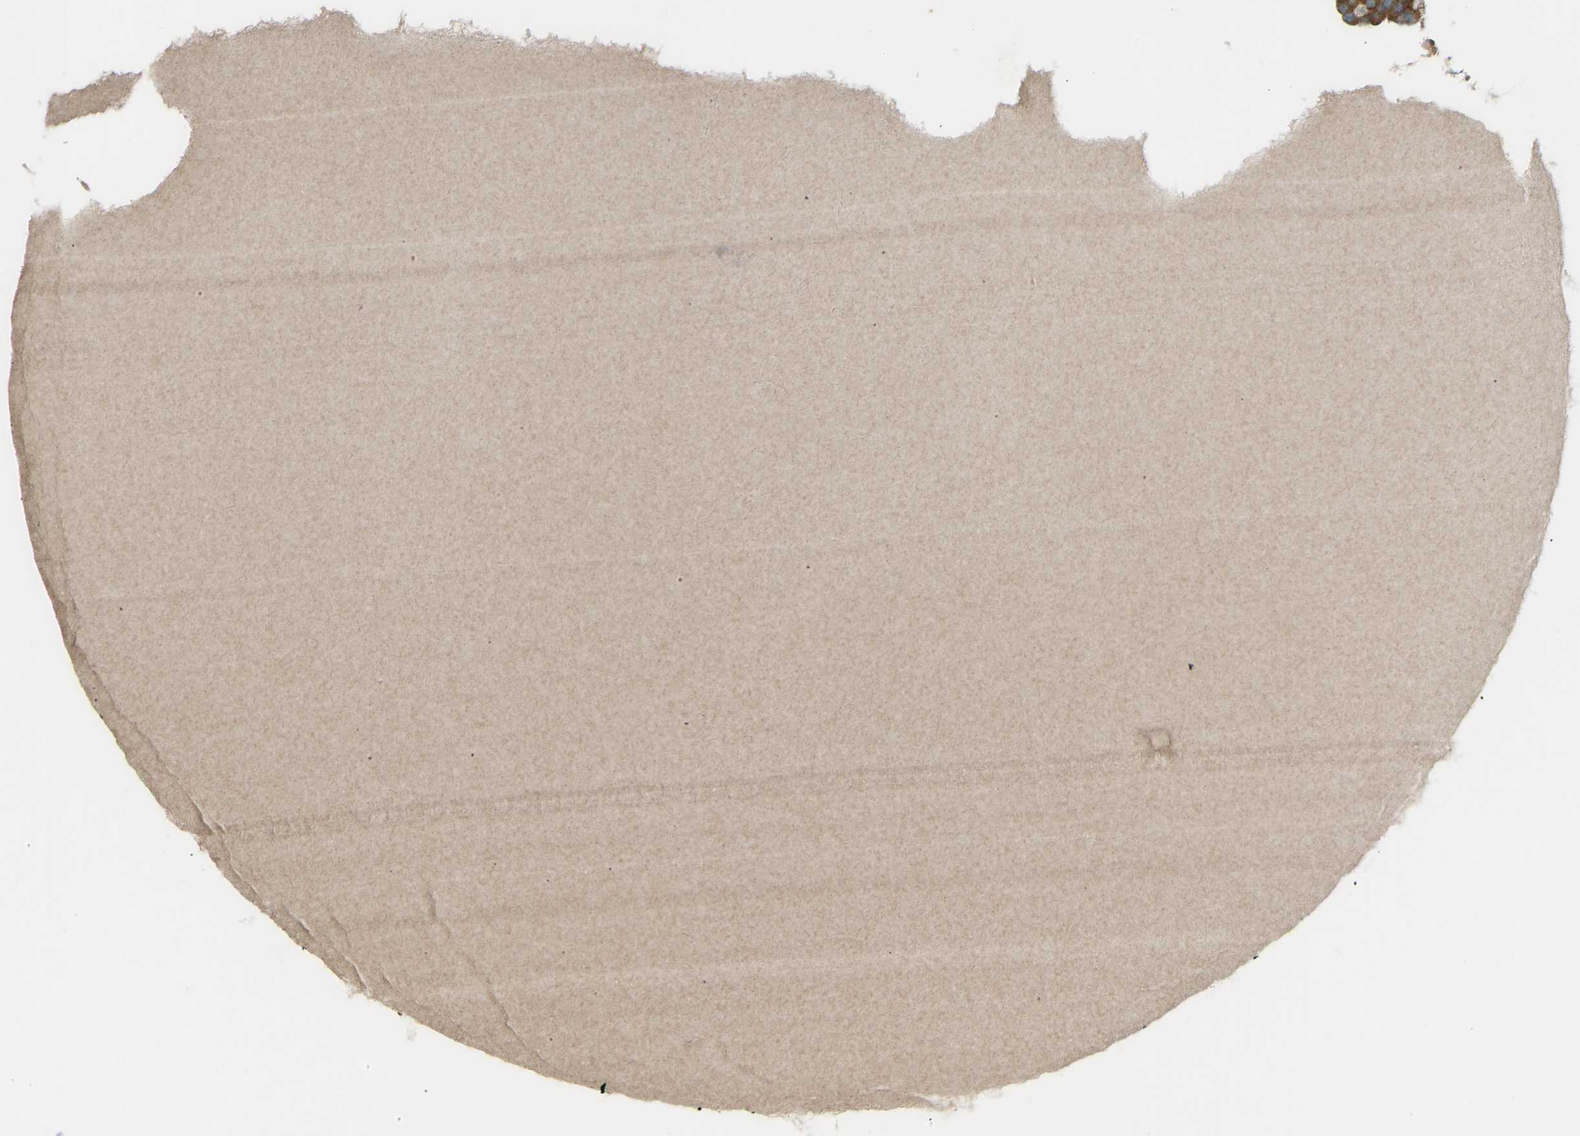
{"staining": {"intensity": "strong", "quantity": ">75%", "location": "cytoplasmic/membranous"}, "tissue": "testis cancer", "cell_type": "Tumor cells", "image_type": "cancer", "snomed": [{"axis": "morphology", "description": "Seminoma, NOS"}, {"axis": "topography", "description": "Testis"}], "caption": "DAB immunohistochemical staining of human testis cancer (seminoma) exhibits strong cytoplasmic/membranous protein expression in approximately >75% of tumor cells. (brown staining indicates protein expression, while blue staining denotes nuclei).", "gene": "STAU2", "patient": {"sex": "male", "age": 71}}